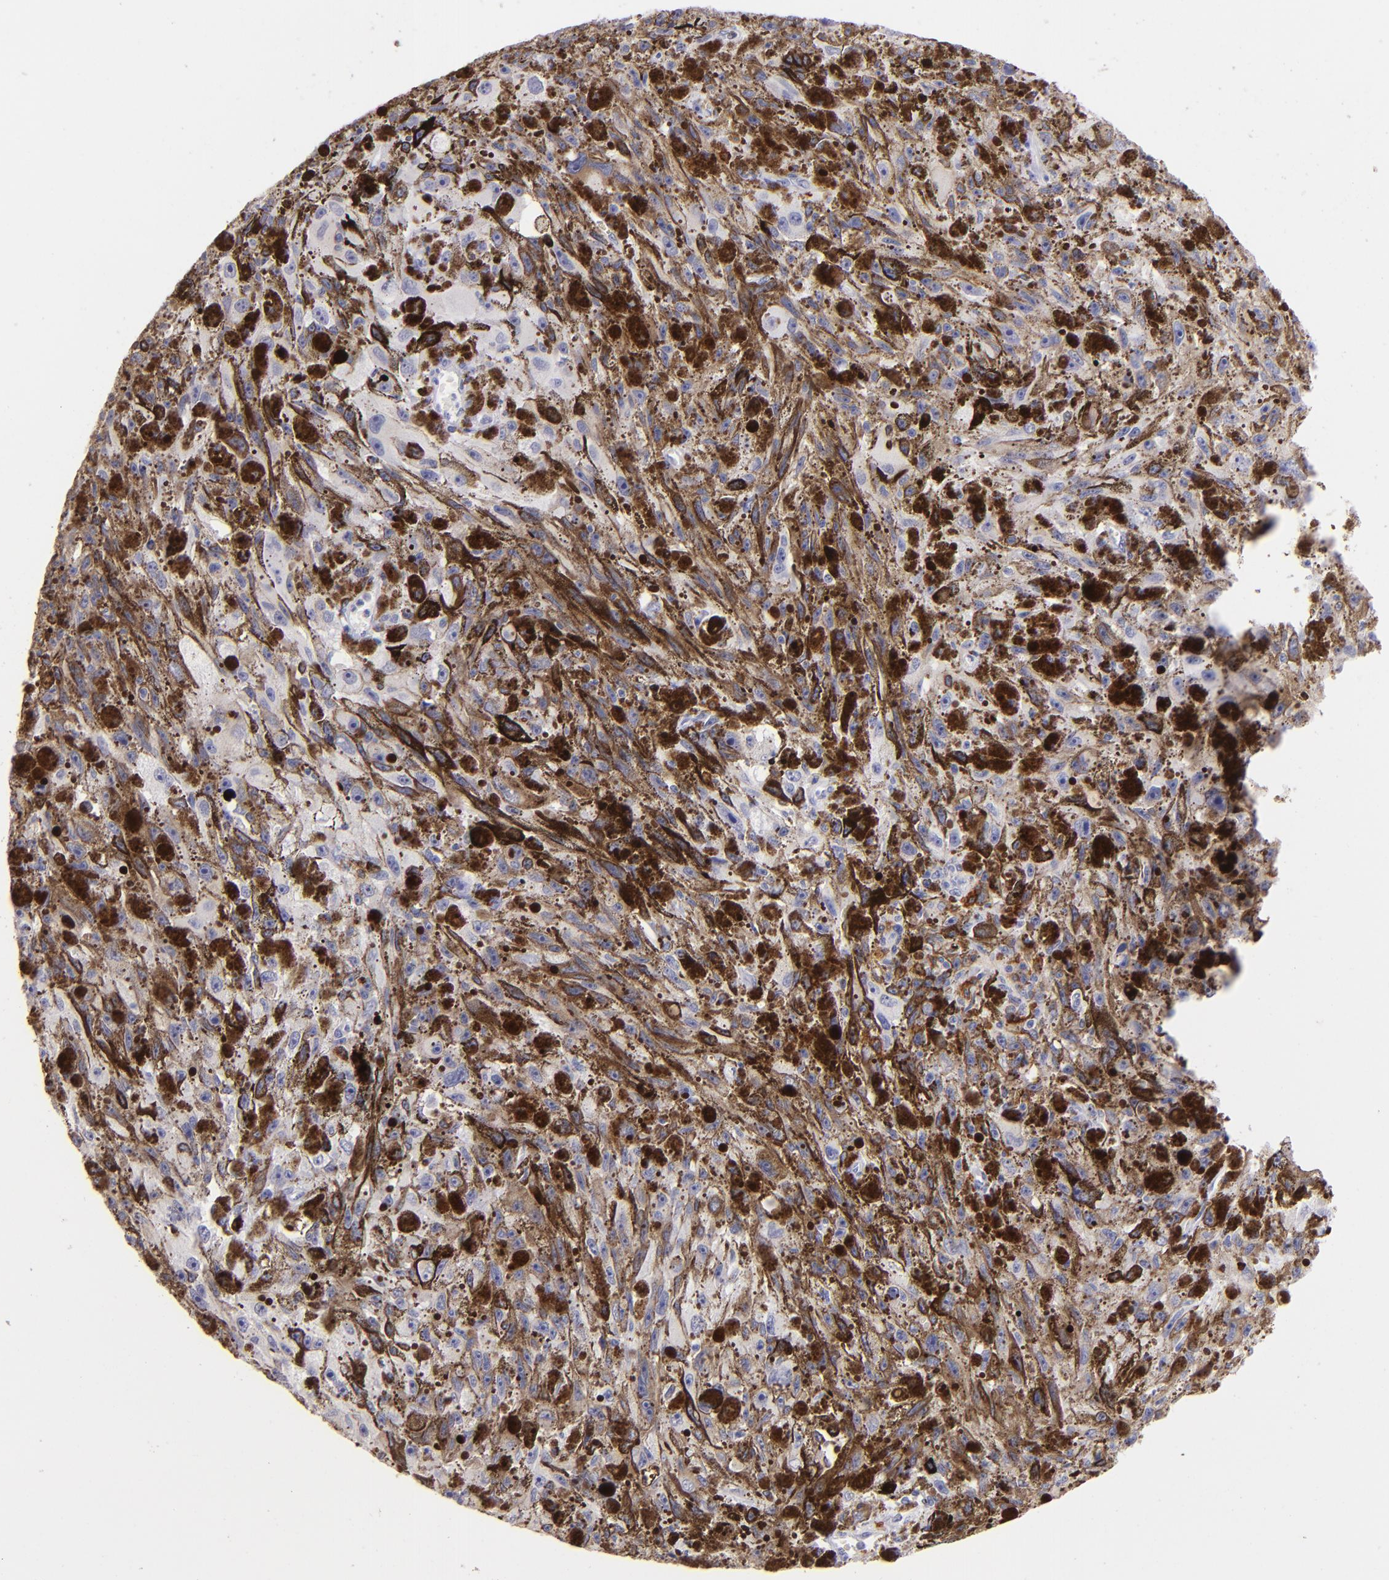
{"staining": {"intensity": "negative", "quantity": "none", "location": "none"}, "tissue": "melanoma", "cell_type": "Tumor cells", "image_type": "cancer", "snomed": [{"axis": "morphology", "description": "Malignant melanoma, NOS"}, {"axis": "topography", "description": "Skin"}], "caption": "Immunohistochemistry (IHC) micrograph of melanoma stained for a protein (brown), which shows no expression in tumor cells. (DAB immunohistochemistry visualized using brightfield microscopy, high magnification).", "gene": "IL2RA", "patient": {"sex": "female", "age": 104}}